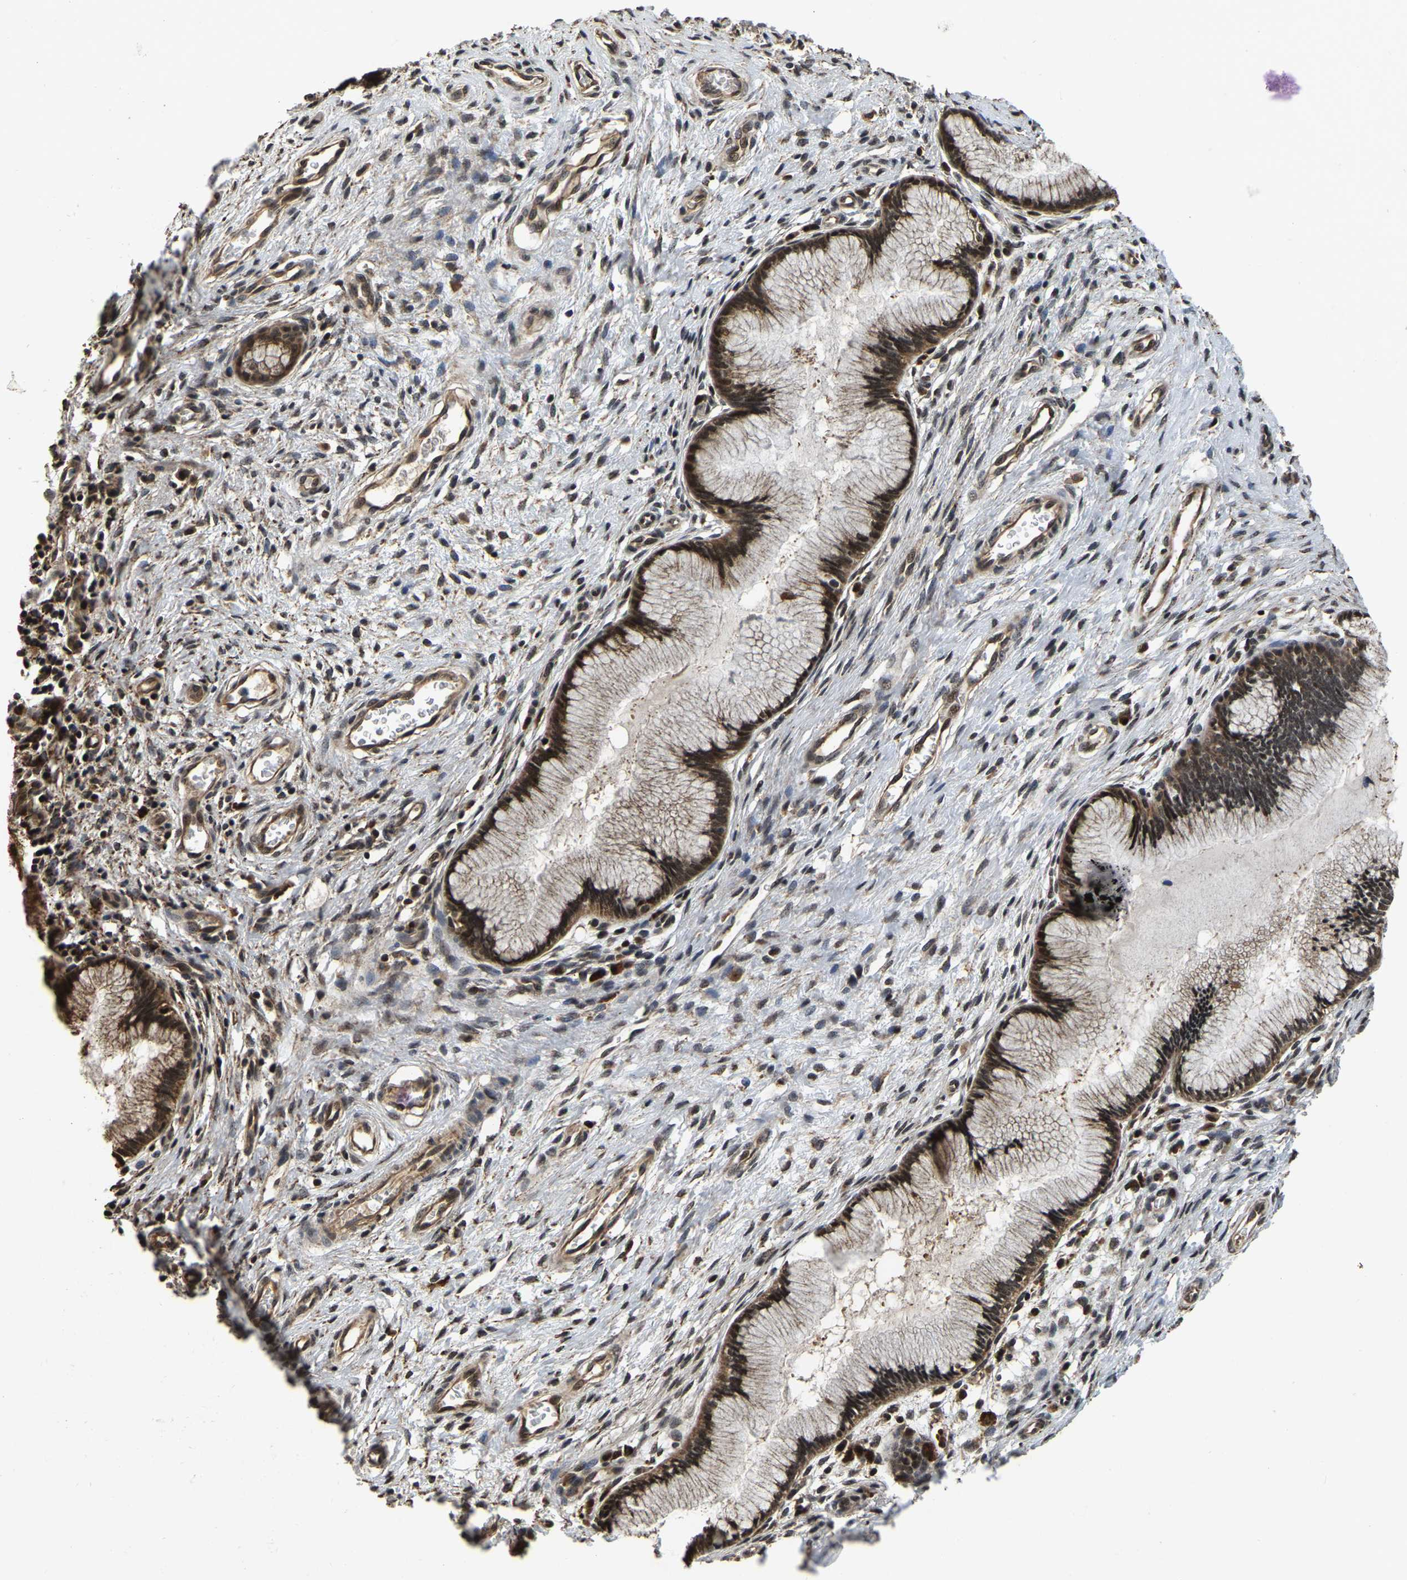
{"staining": {"intensity": "moderate", "quantity": ">75%", "location": "nuclear"}, "tissue": "cervix", "cell_type": "Glandular cells", "image_type": "normal", "snomed": [{"axis": "morphology", "description": "Normal tissue, NOS"}, {"axis": "topography", "description": "Cervix"}], "caption": "Brown immunohistochemical staining in normal cervix displays moderate nuclear expression in about >75% of glandular cells.", "gene": "CIAO1", "patient": {"sex": "female", "age": 55}}